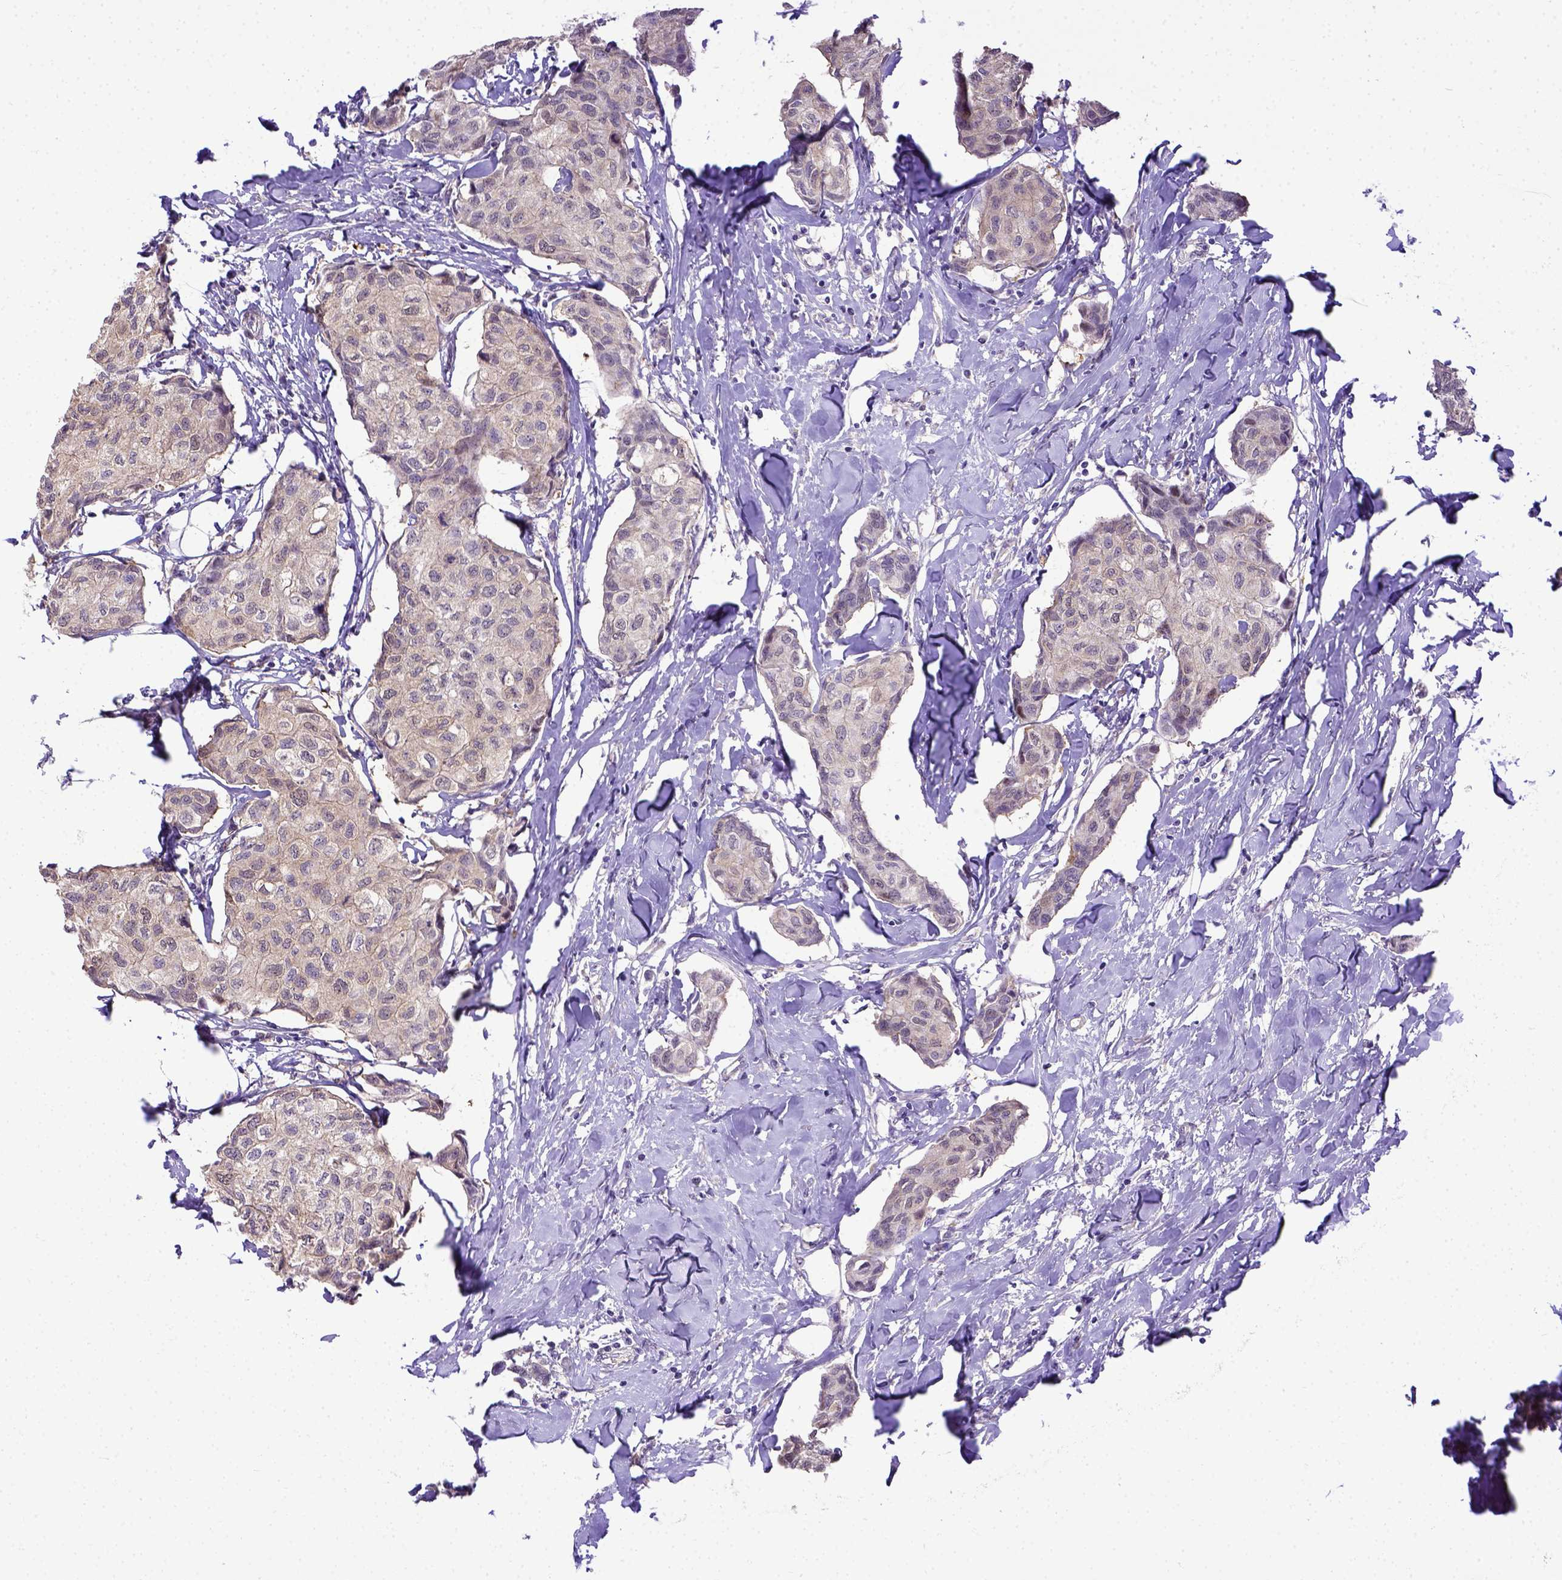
{"staining": {"intensity": "weak", "quantity": "25%-75%", "location": "cytoplasmic/membranous"}, "tissue": "breast cancer", "cell_type": "Tumor cells", "image_type": "cancer", "snomed": [{"axis": "morphology", "description": "Duct carcinoma"}, {"axis": "topography", "description": "Breast"}], "caption": "A brown stain highlights weak cytoplasmic/membranous expression of a protein in breast cancer tumor cells.", "gene": "BTN1A1", "patient": {"sex": "female", "age": 80}}